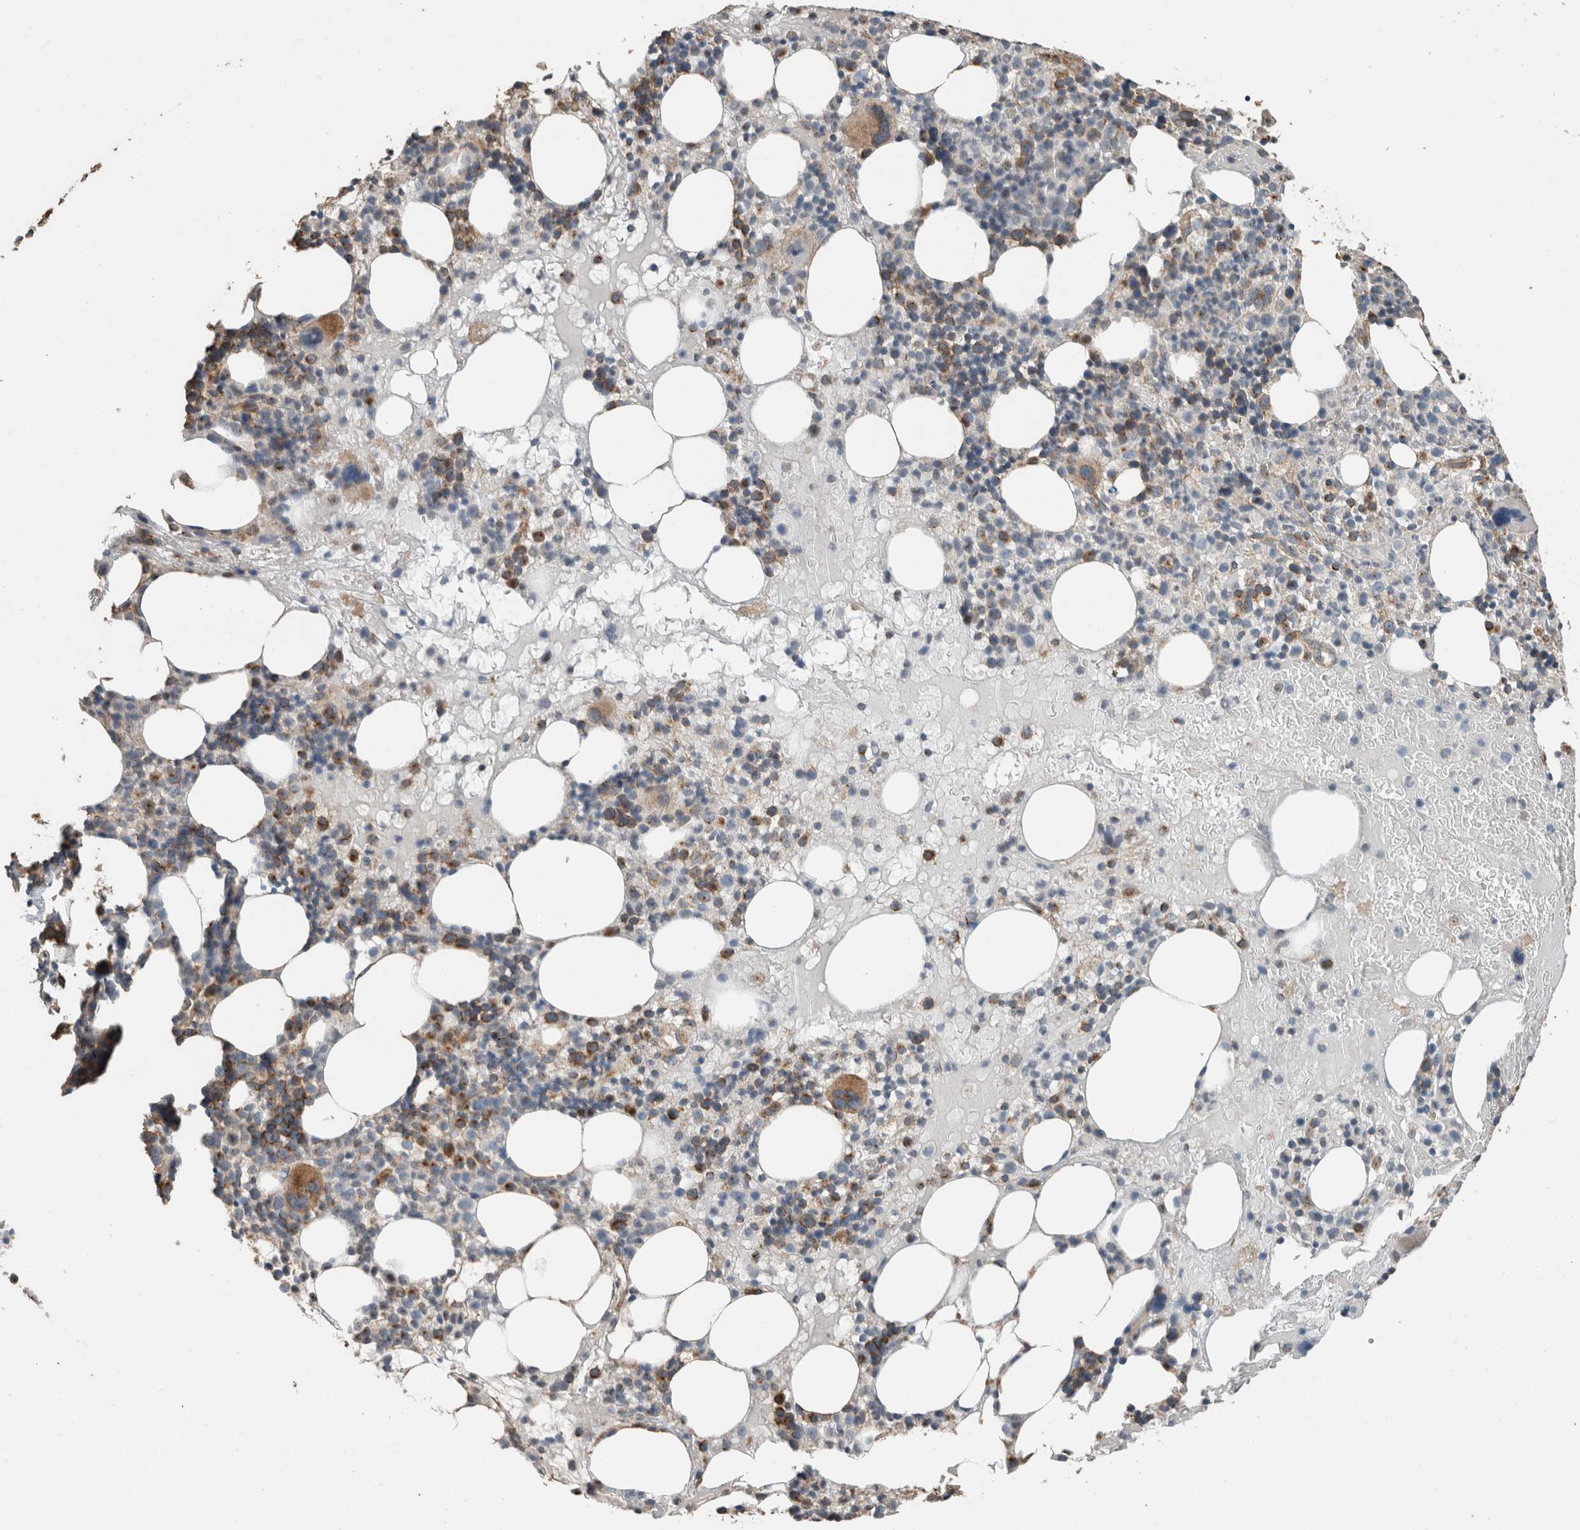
{"staining": {"intensity": "moderate", "quantity": "25%-75%", "location": "cytoplasmic/membranous"}, "tissue": "bone marrow", "cell_type": "Hematopoietic cells", "image_type": "normal", "snomed": [{"axis": "morphology", "description": "Normal tissue, NOS"}, {"axis": "morphology", "description": "Inflammation, NOS"}, {"axis": "topography", "description": "Bone marrow"}], "caption": "Immunohistochemical staining of benign human bone marrow displays moderate cytoplasmic/membranous protein staining in about 25%-75% of hematopoietic cells.", "gene": "ACVR2B", "patient": {"sex": "female", "age": 77}}